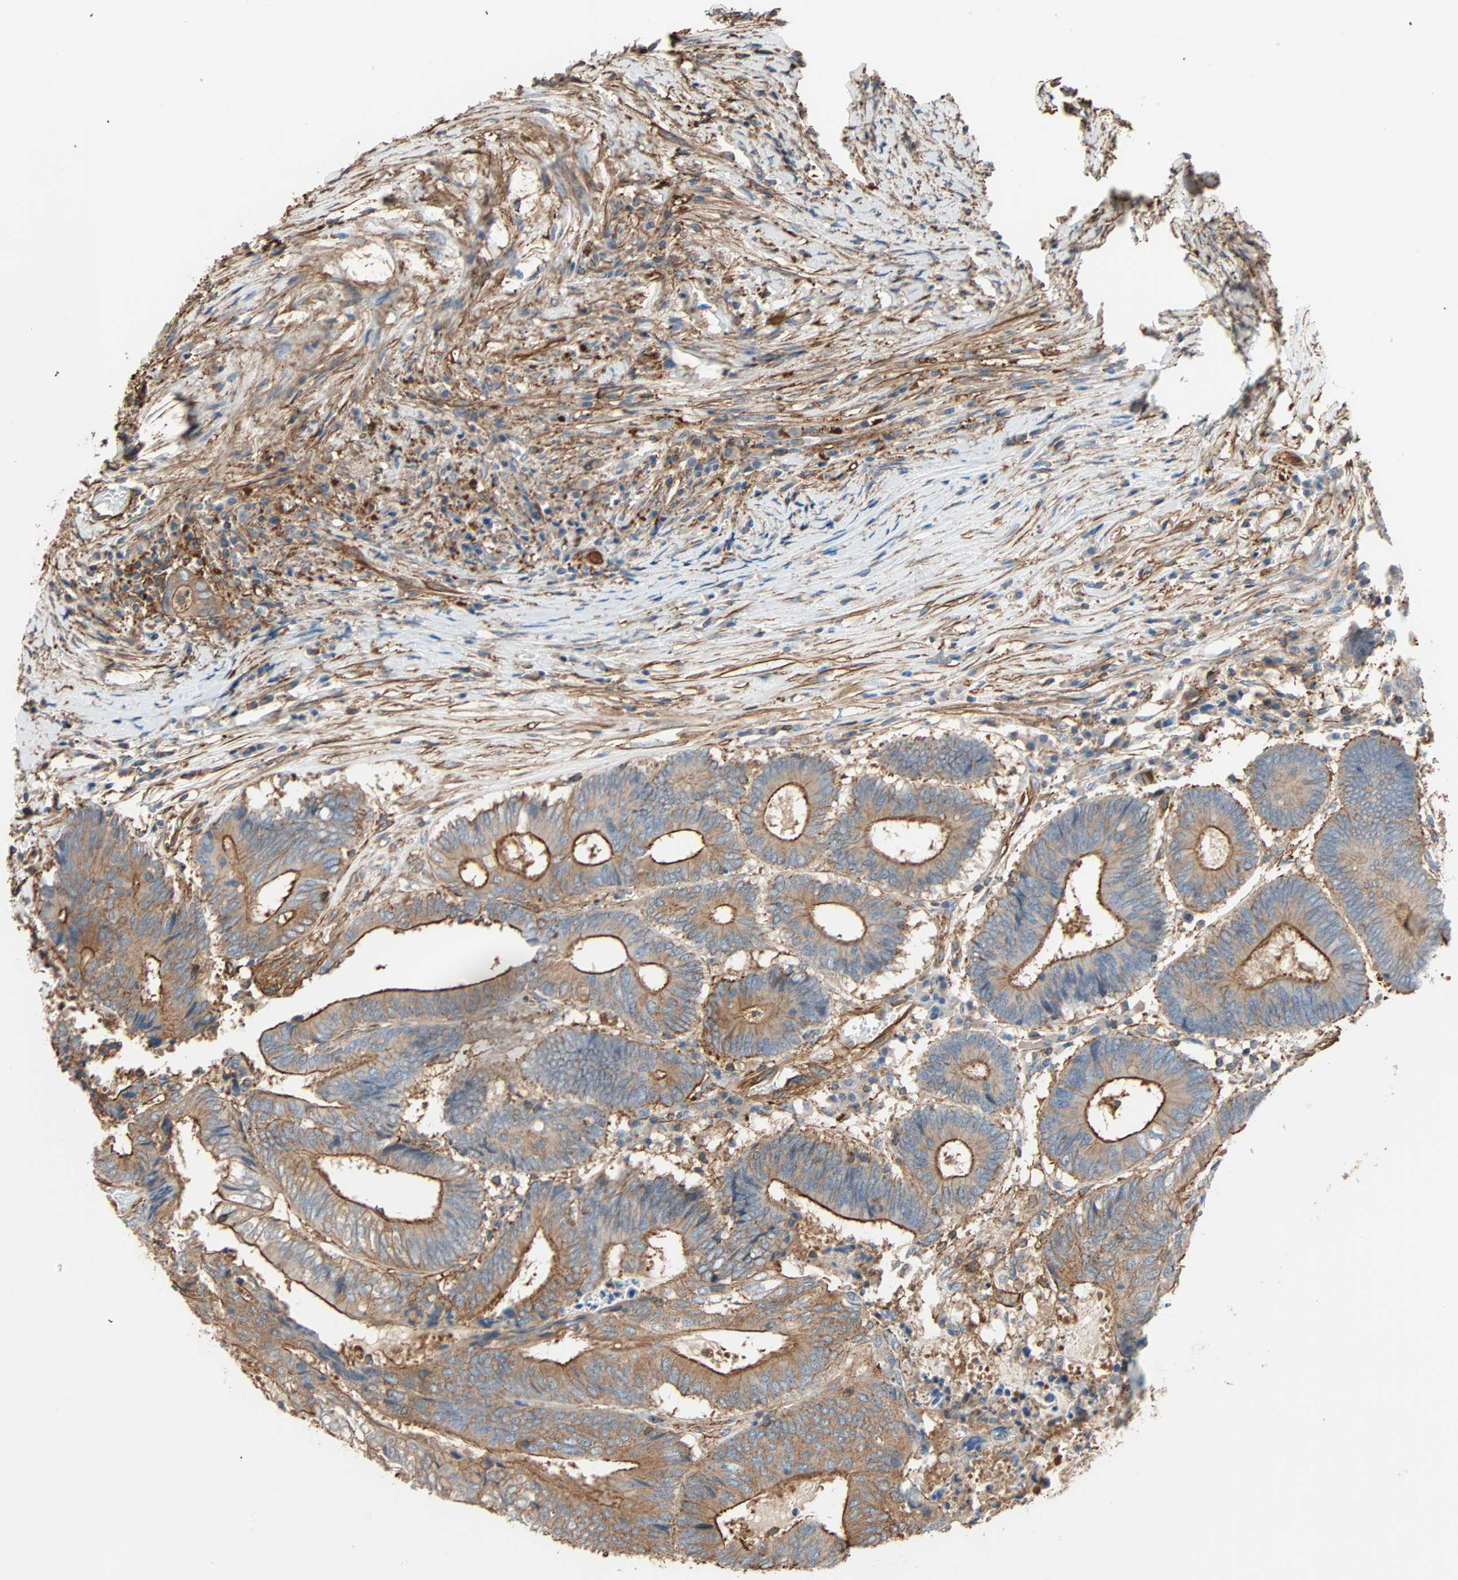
{"staining": {"intensity": "moderate", "quantity": ">75%", "location": "cytoplasmic/membranous"}, "tissue": "colorectal cancer", "cell_type": "Tumor cells", "image_type": "cancer", "snomed": [{"axis": "morphology", "description": "Adenocarcinoma, NOS"}, {"axis": "topography", "description": "Rectum"}], "caption": "Human adenocarcinoma (colorectal) stained with a brown dye shows moderate cytoplasmic/membranous positive expression in about >75% of tumor cells.", "gene": "GALNT10", "patient": {"sex": "male", "age": 63}}